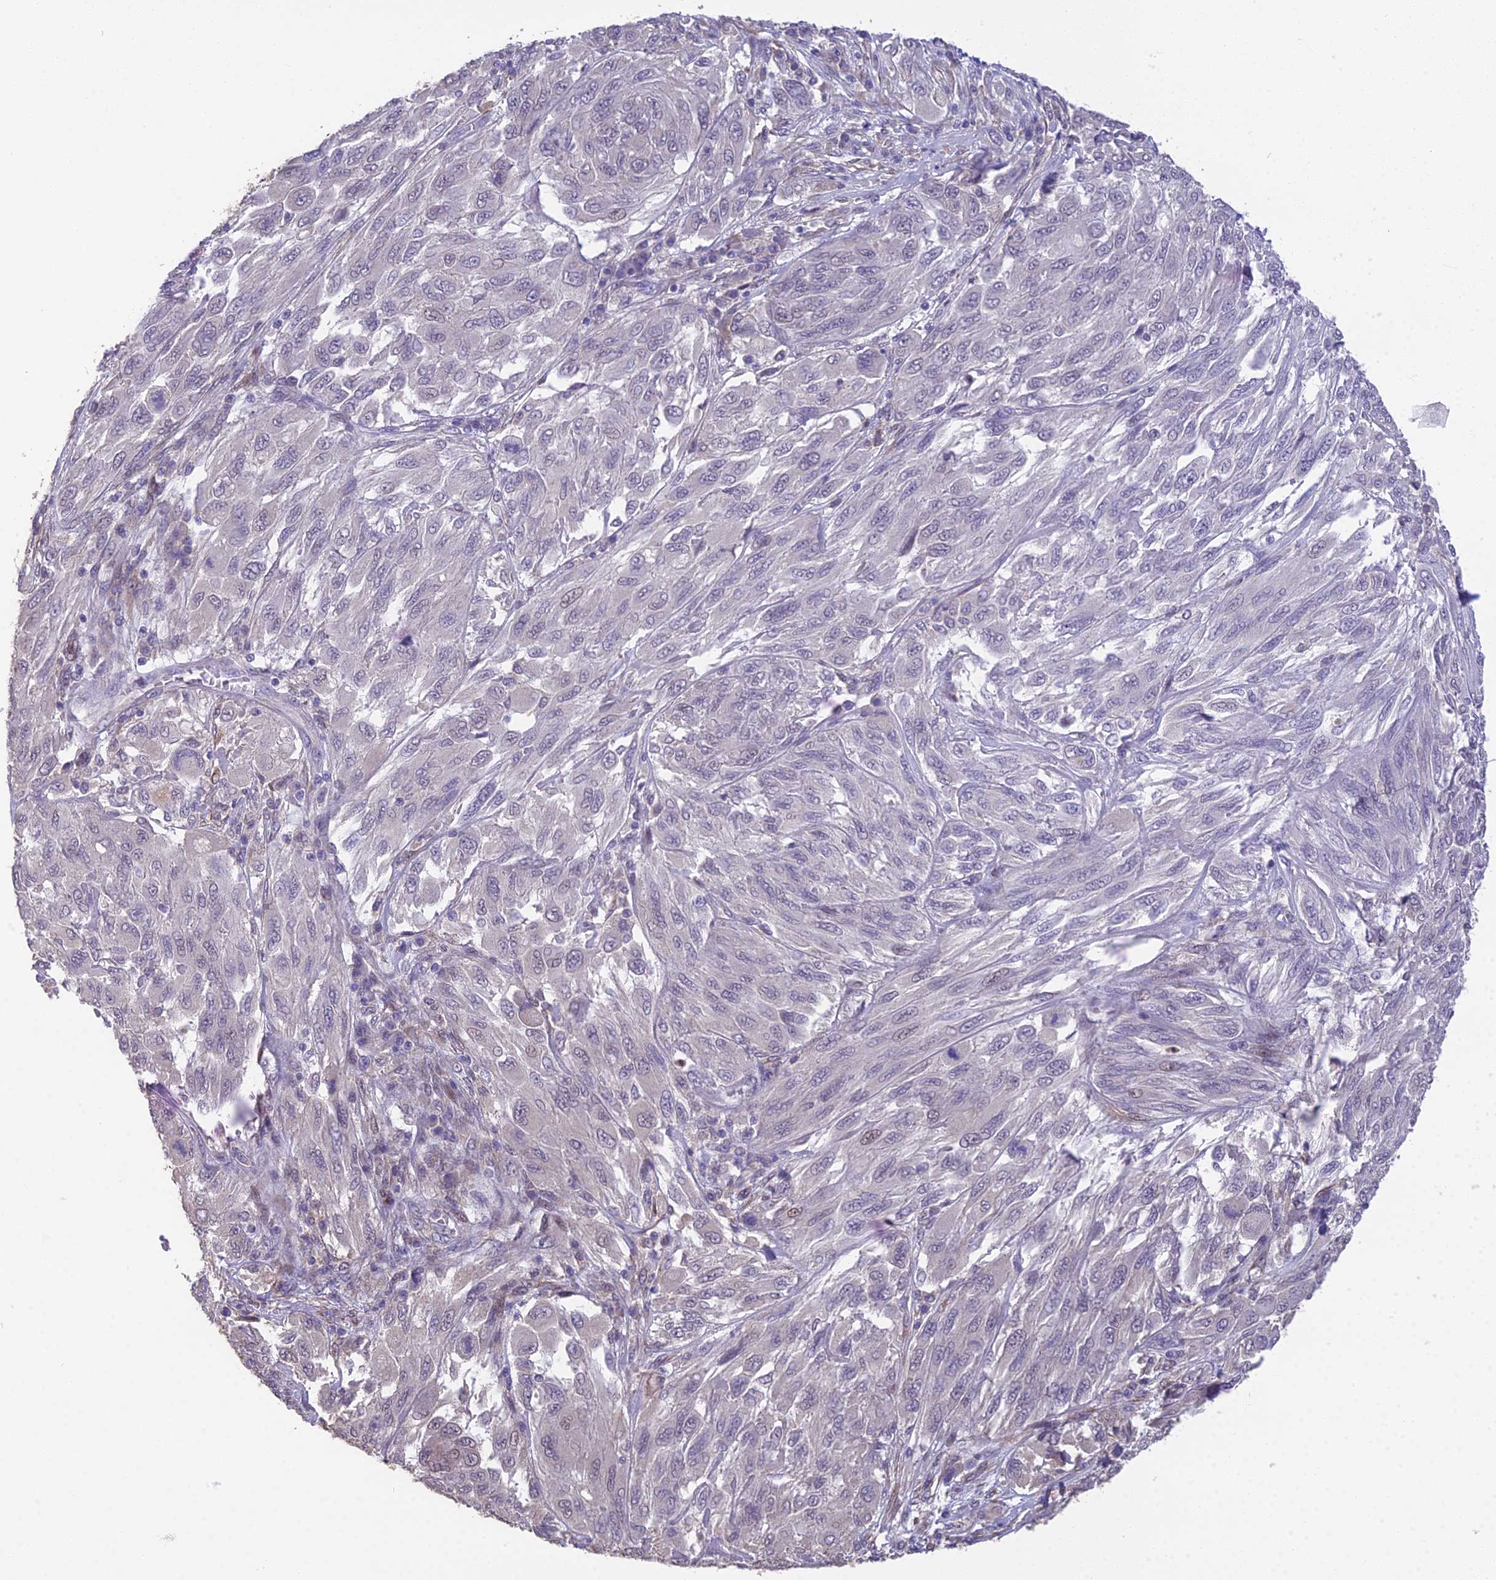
{"staining": {"intensity": "negative", "quantity": "none", "location": "none"}, "tissue": "melanoma", "cell_type": "Tumor cells", "image_type": "cancer", "snomed": [{"axis": "morphology", "description": "Malignant melanoma, NOS"}, {"axis": "topography", "description": "Skin"}], "caption": "The image reveals no staining of tumor cells in melanoma.", "gene": "PUS10", "patient": {"sex": "female", "age": 91}}